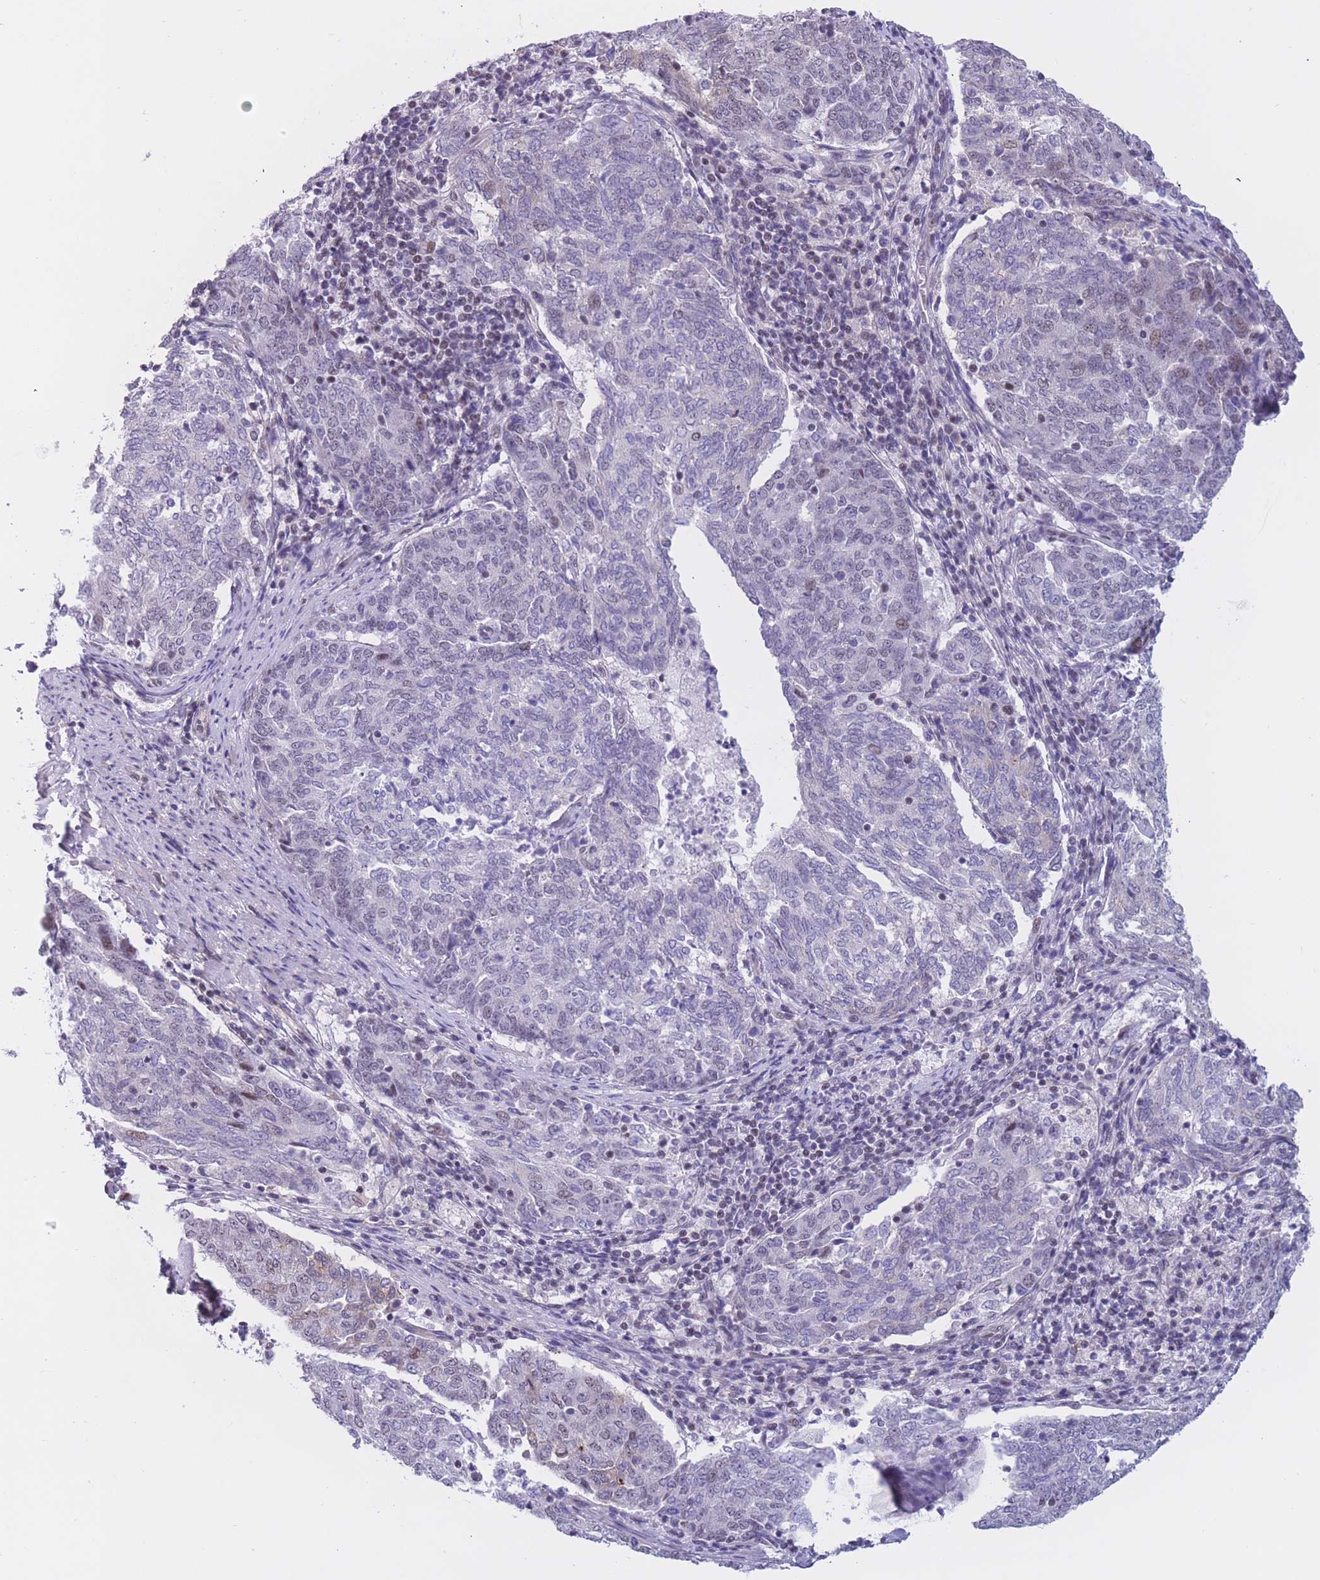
{"staining": {"intensity": "negative", "quantity": "none", "location": "none"}, "tissue": "endometrial cancer", "cell_type": "Tumor cells", "image_type": "cancer", "snomed": [{"axis": "morphology", "description": "Adenocarcinoma, NOS"}, {"axis": "topography", "description": "Endometrium"}], "caption": "Immunohistochemistry (IHC) image of human endometrial adenocarcinoma stained for a protein (brown), which exhibits no staining in tumor cells. The staining was performed using DAB (3,3'-diaminobenzidine) to visualize the protein expression in brown, while the nuclei were stained in blue with hematoxylin (Magnification: 20x).", "gene": "BCL9L", "patient": {"sex": "female", "age": 80}}